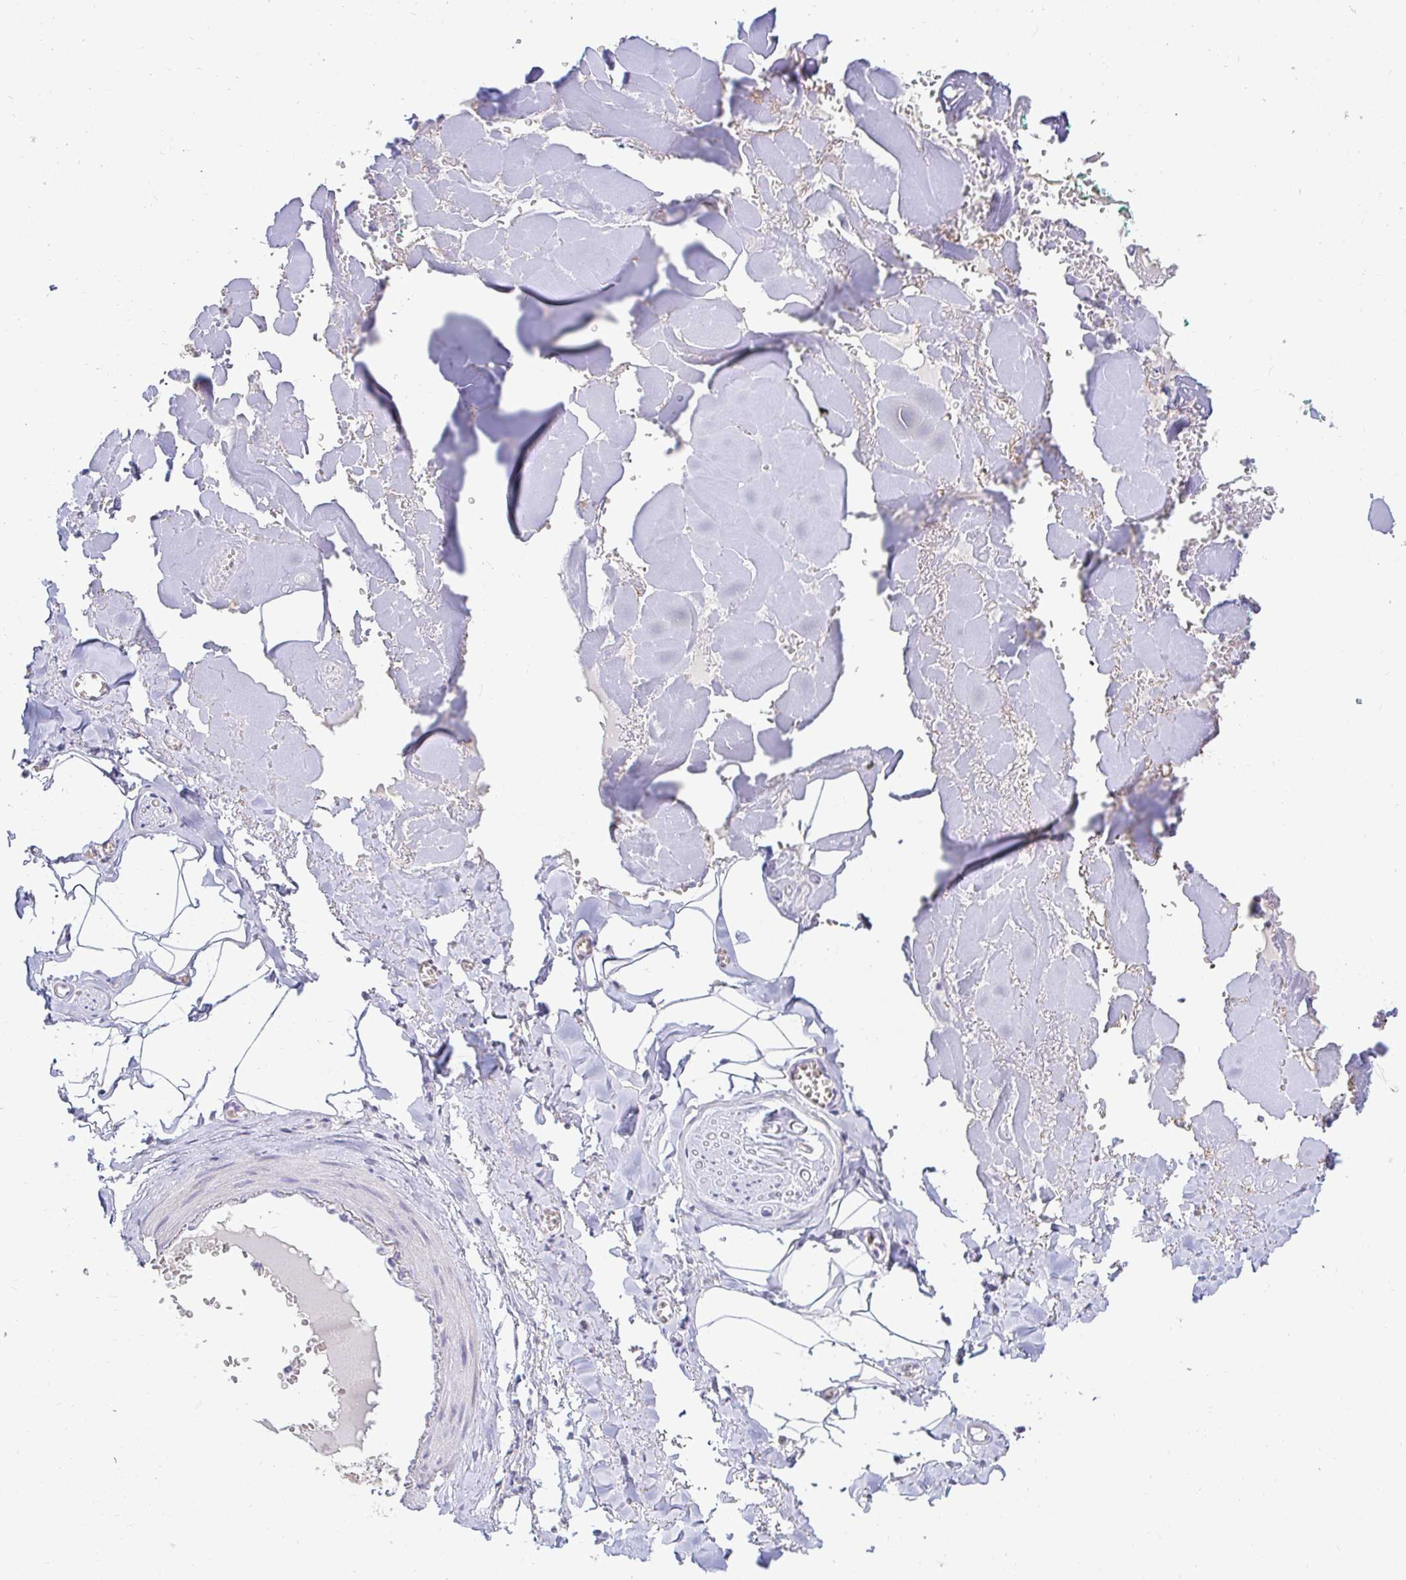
{"staining": {"intensity": "negative", "quantity": "none", "location": "none"}, "tissue": "adipose tissue", "cell_type": "Adipocytes", "image_type": "normal", "snomed": [{"axis": "morphology", "description": "Normal tissue, NOS"}, {"axis": "topography", "description": "Vulva"}, {"axis": "topography", "description": "Peripheral nerve tissue"}], "caption": "DAB (3,3'-diaminobenzidine) immunohistochemical staining of benign adipose tissue shows no significant staining in adipocytes.", "gene": "OR51D1", "patient": {"sex": "female", "age": 66}}